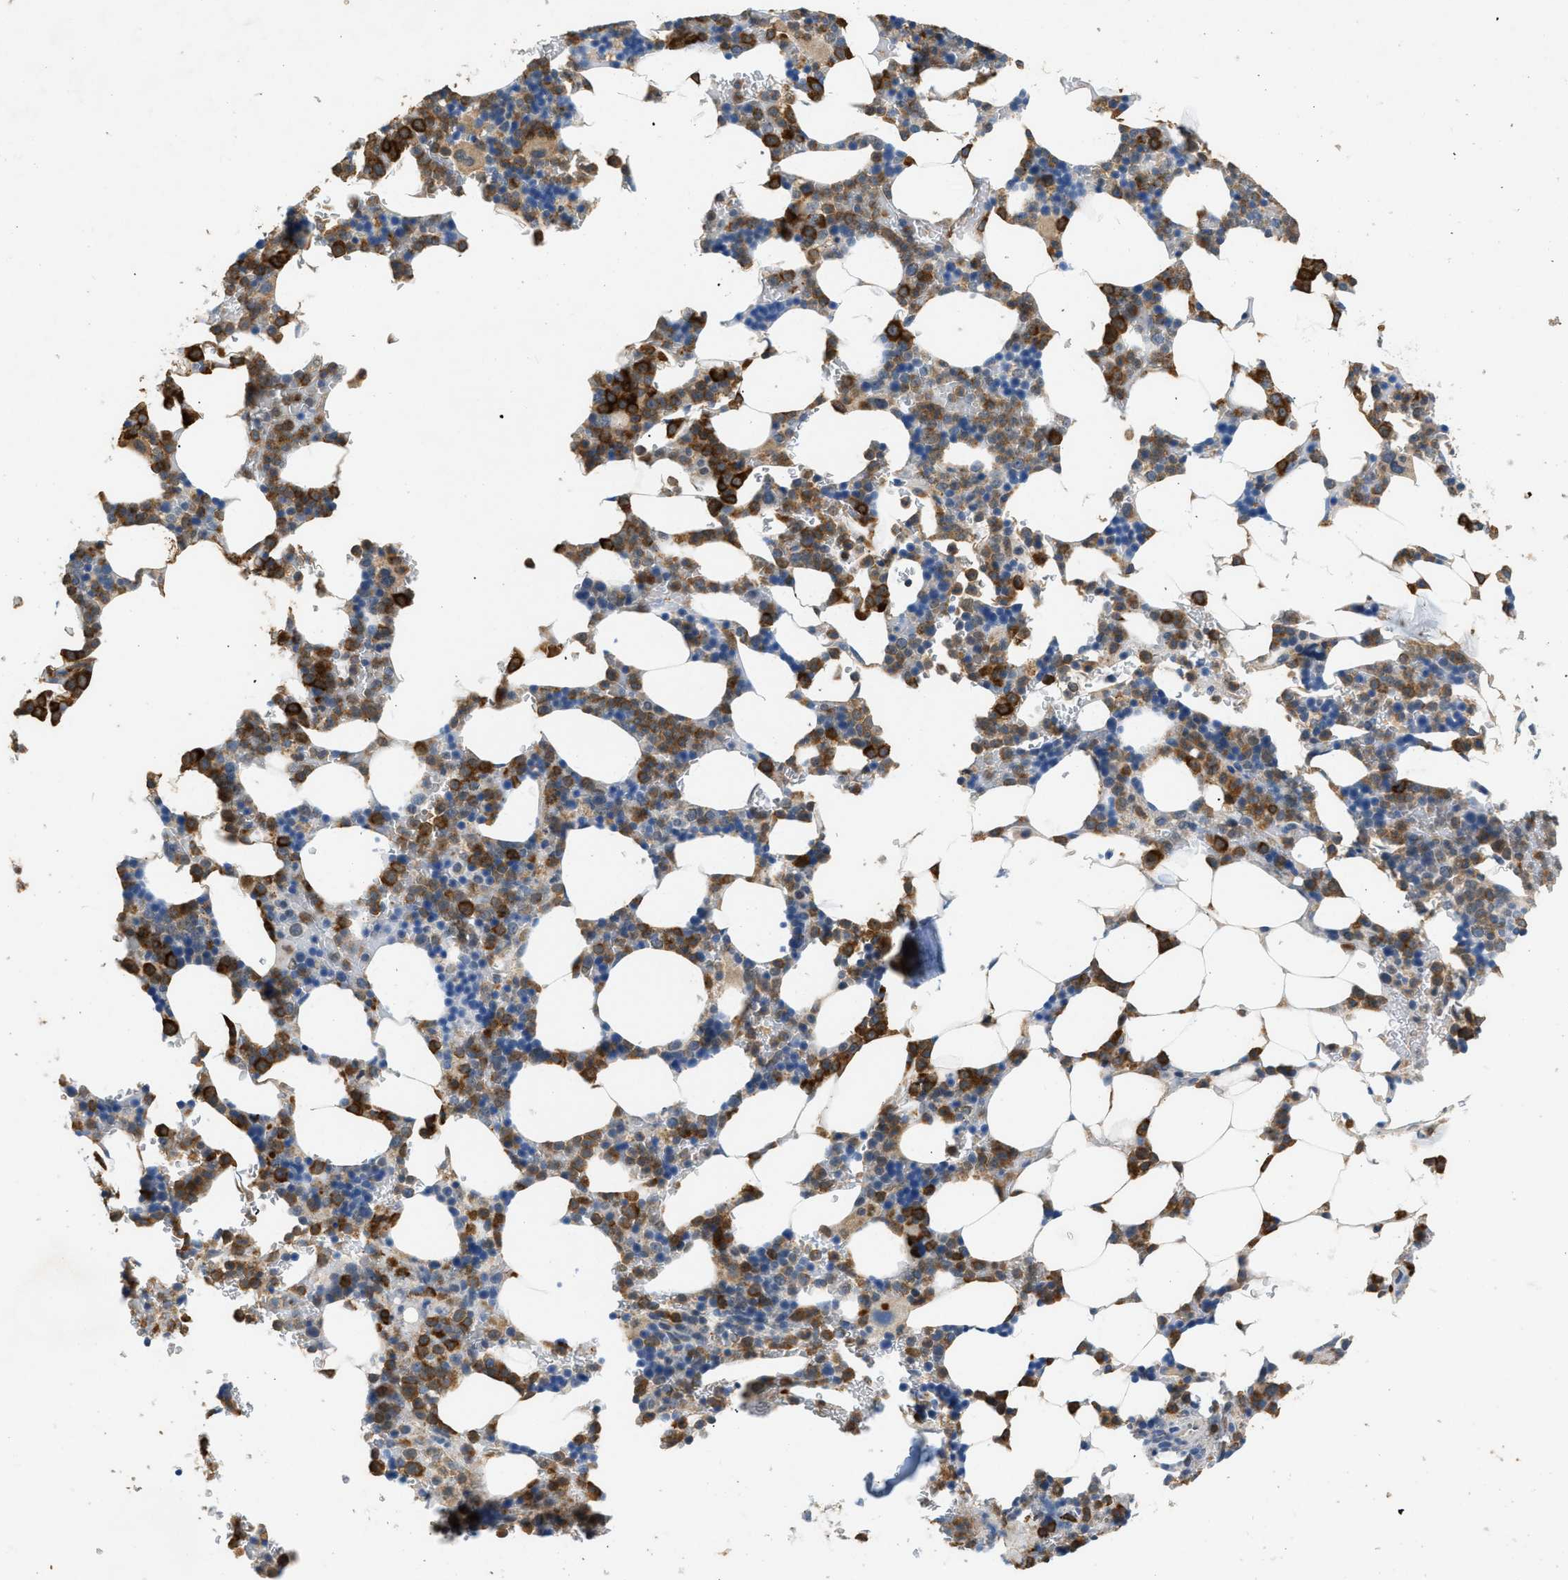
{"staining": {"intensity": "strong", "quantity": ">75%", "location": "cytoplasmic/membranous"}, "tissue": "bone marrow", "cell_type": "Hematopoietic cells", "image_type": "normal", "snomed": [{"axis": "morphology", "description": "Normal tissue, NOS"}, {"axis": "topography", "description": "Bone marrow"}], "caption": "A high-resolution photomicrograph shows immunohistochemistry staining of benign bone marrow, which displays strong cytoplasmic/membranous staining in approximately >75% of hematopoietic cells.", "gene": "TOMM34", "patient": {"sex": "female", "age": 81}}